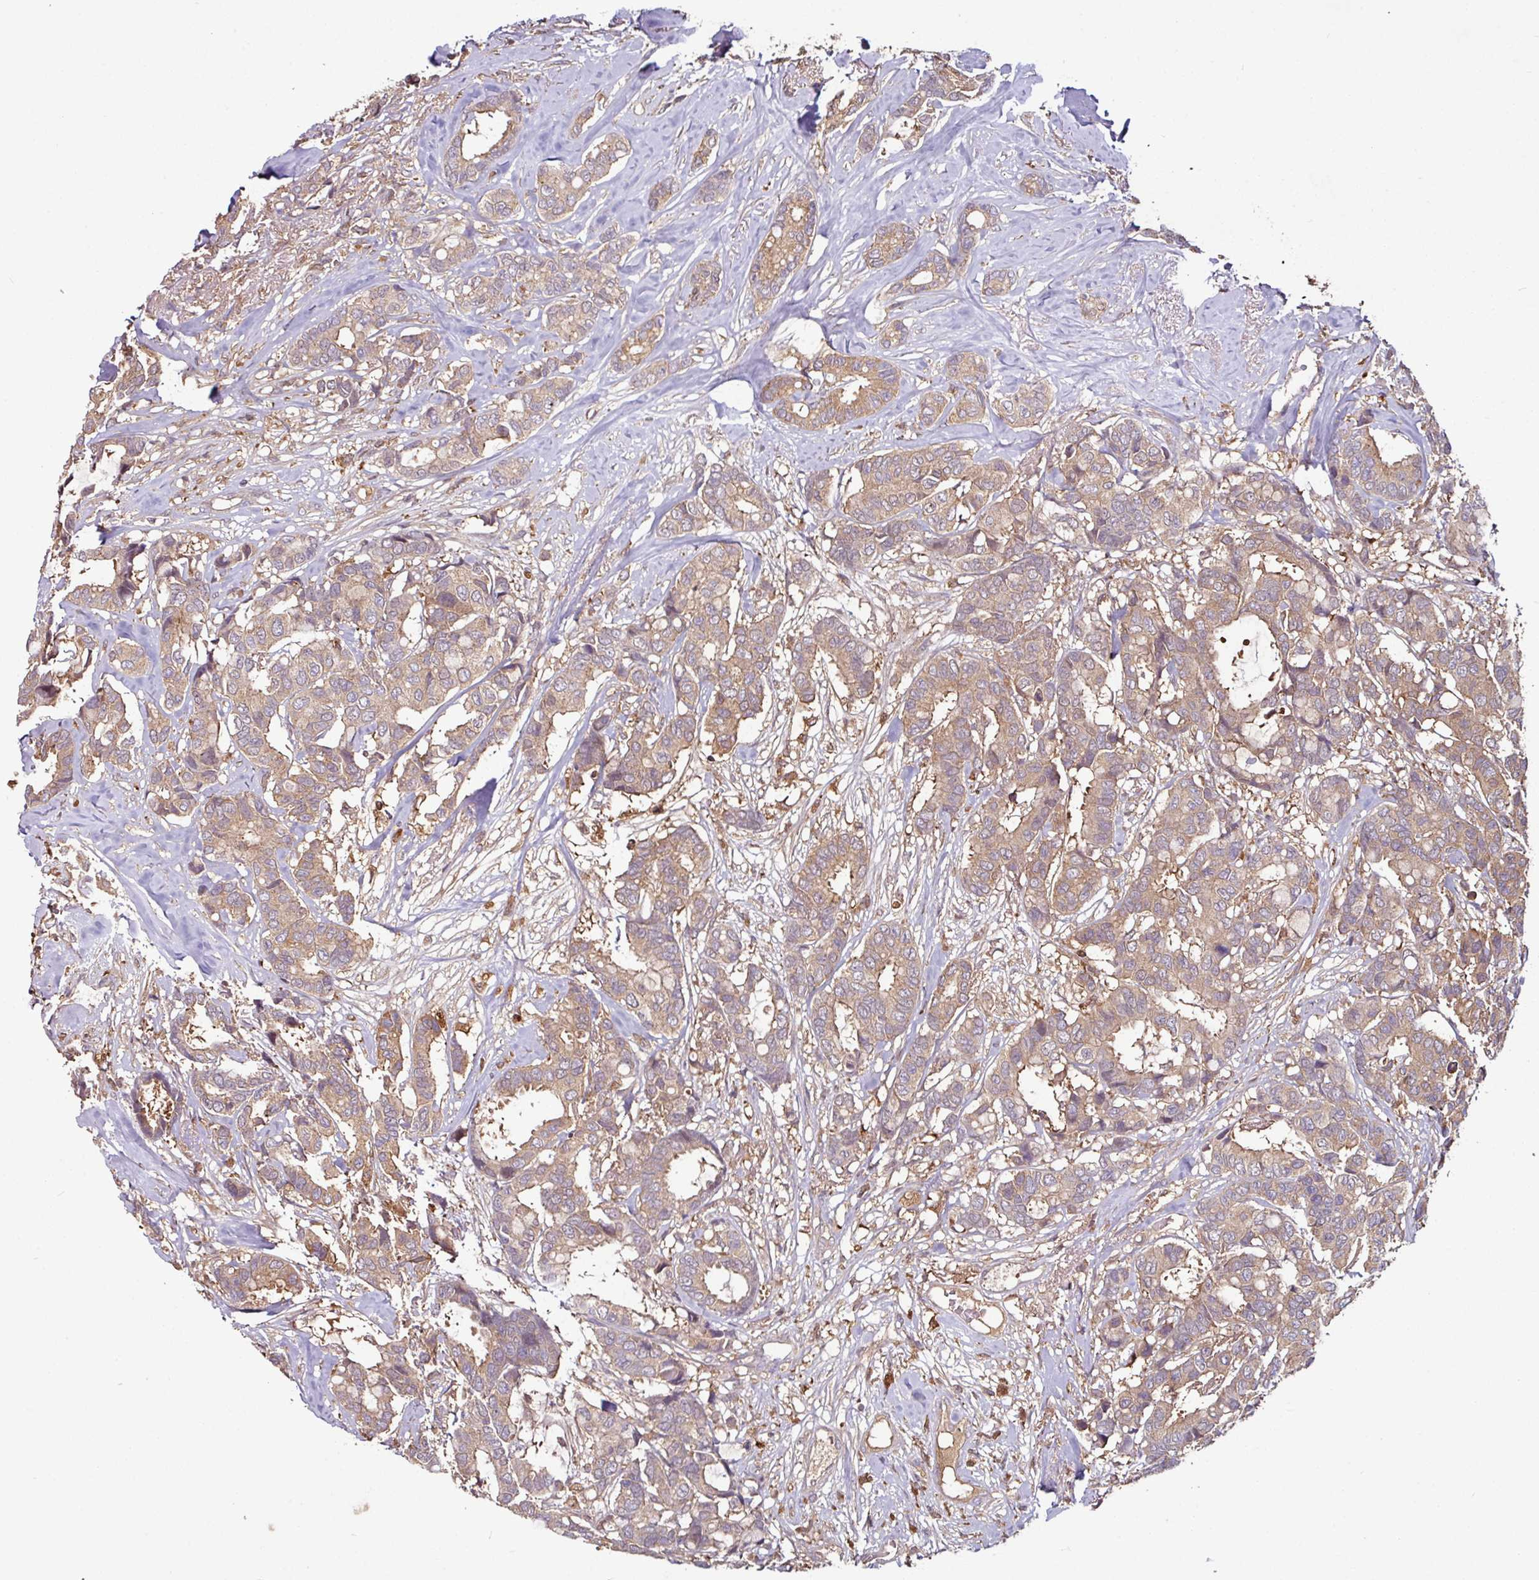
{"staining": {"intensity": "moderate", "quantity": ">75%", "location": "cytoplasmic/membranous"}, "tissue": "breast cancer", "cell_type": "Tumor cells", "image_type": "cancer", "snomed": [{"axis": "morphology", "description": "Duct carcinoma"}, {"axis": "topography", "description": "Breast"}], "caption": "Invasive ductal carcinoma (breast) stained with a protein marker demonstrates moderate staining in tumor cells.", "gene": "GNPDA1", "patient": {"sex": "female", "age": 87}}